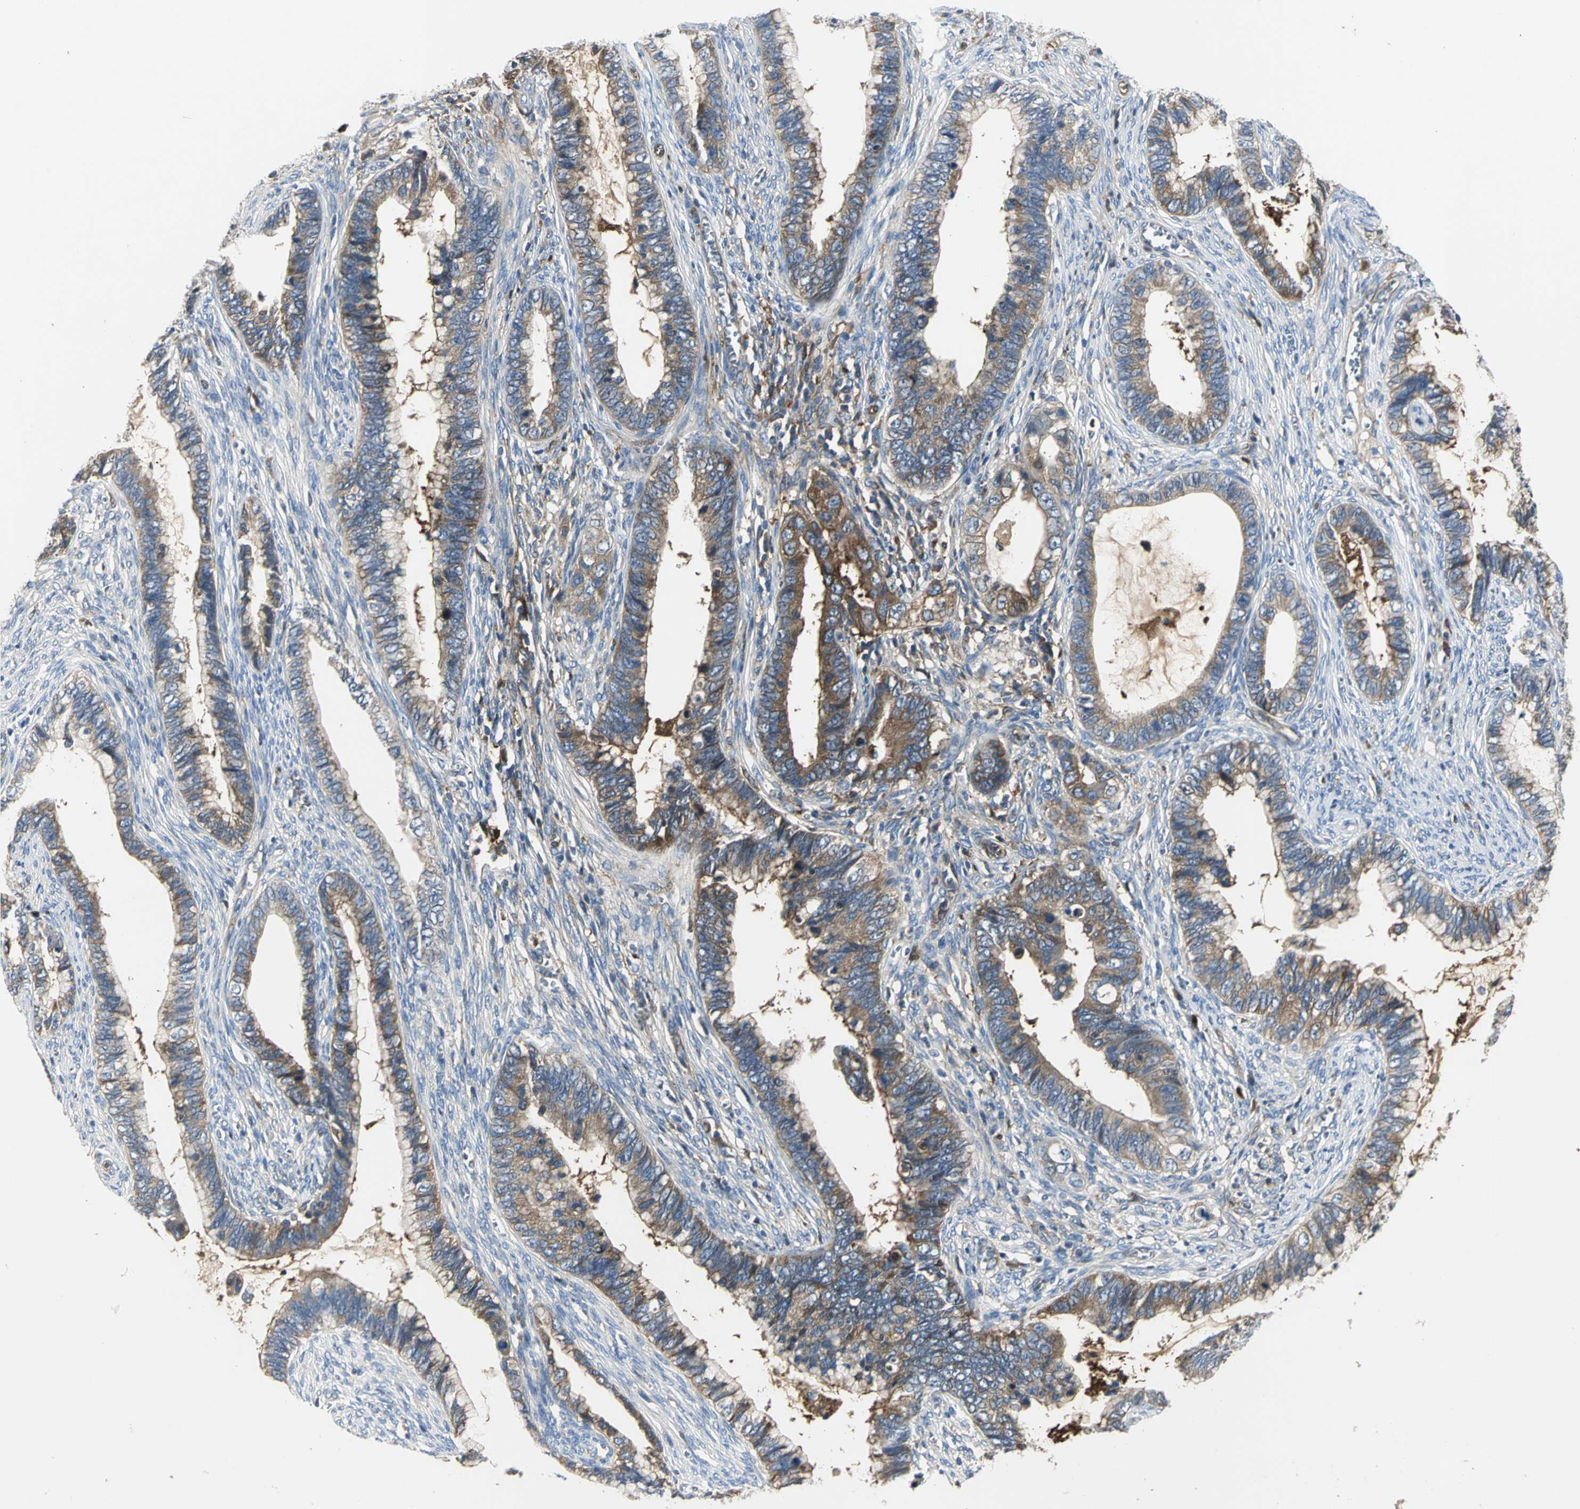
{"staining": {"intensity": "strong", "quantity": ">75%", "location": "cytoplasmic/membranous"}, "tissue": "cervical cancer", "cell_type": "Tumor cells", "image_type": "cancer", "snomed": [{"axis": "morphology", "description": "Adenocarcinoma, NOS"}, {"axis": "topography", "description": "Cervix"}], "caption": "Protein staining displays strong cytoplasmic/membranous positivity in approximately >75% of tumor cells in cervical adenocarcinoma.", "gene": "CHRNB1", "patient": {"sex": "female", "age": 44}}